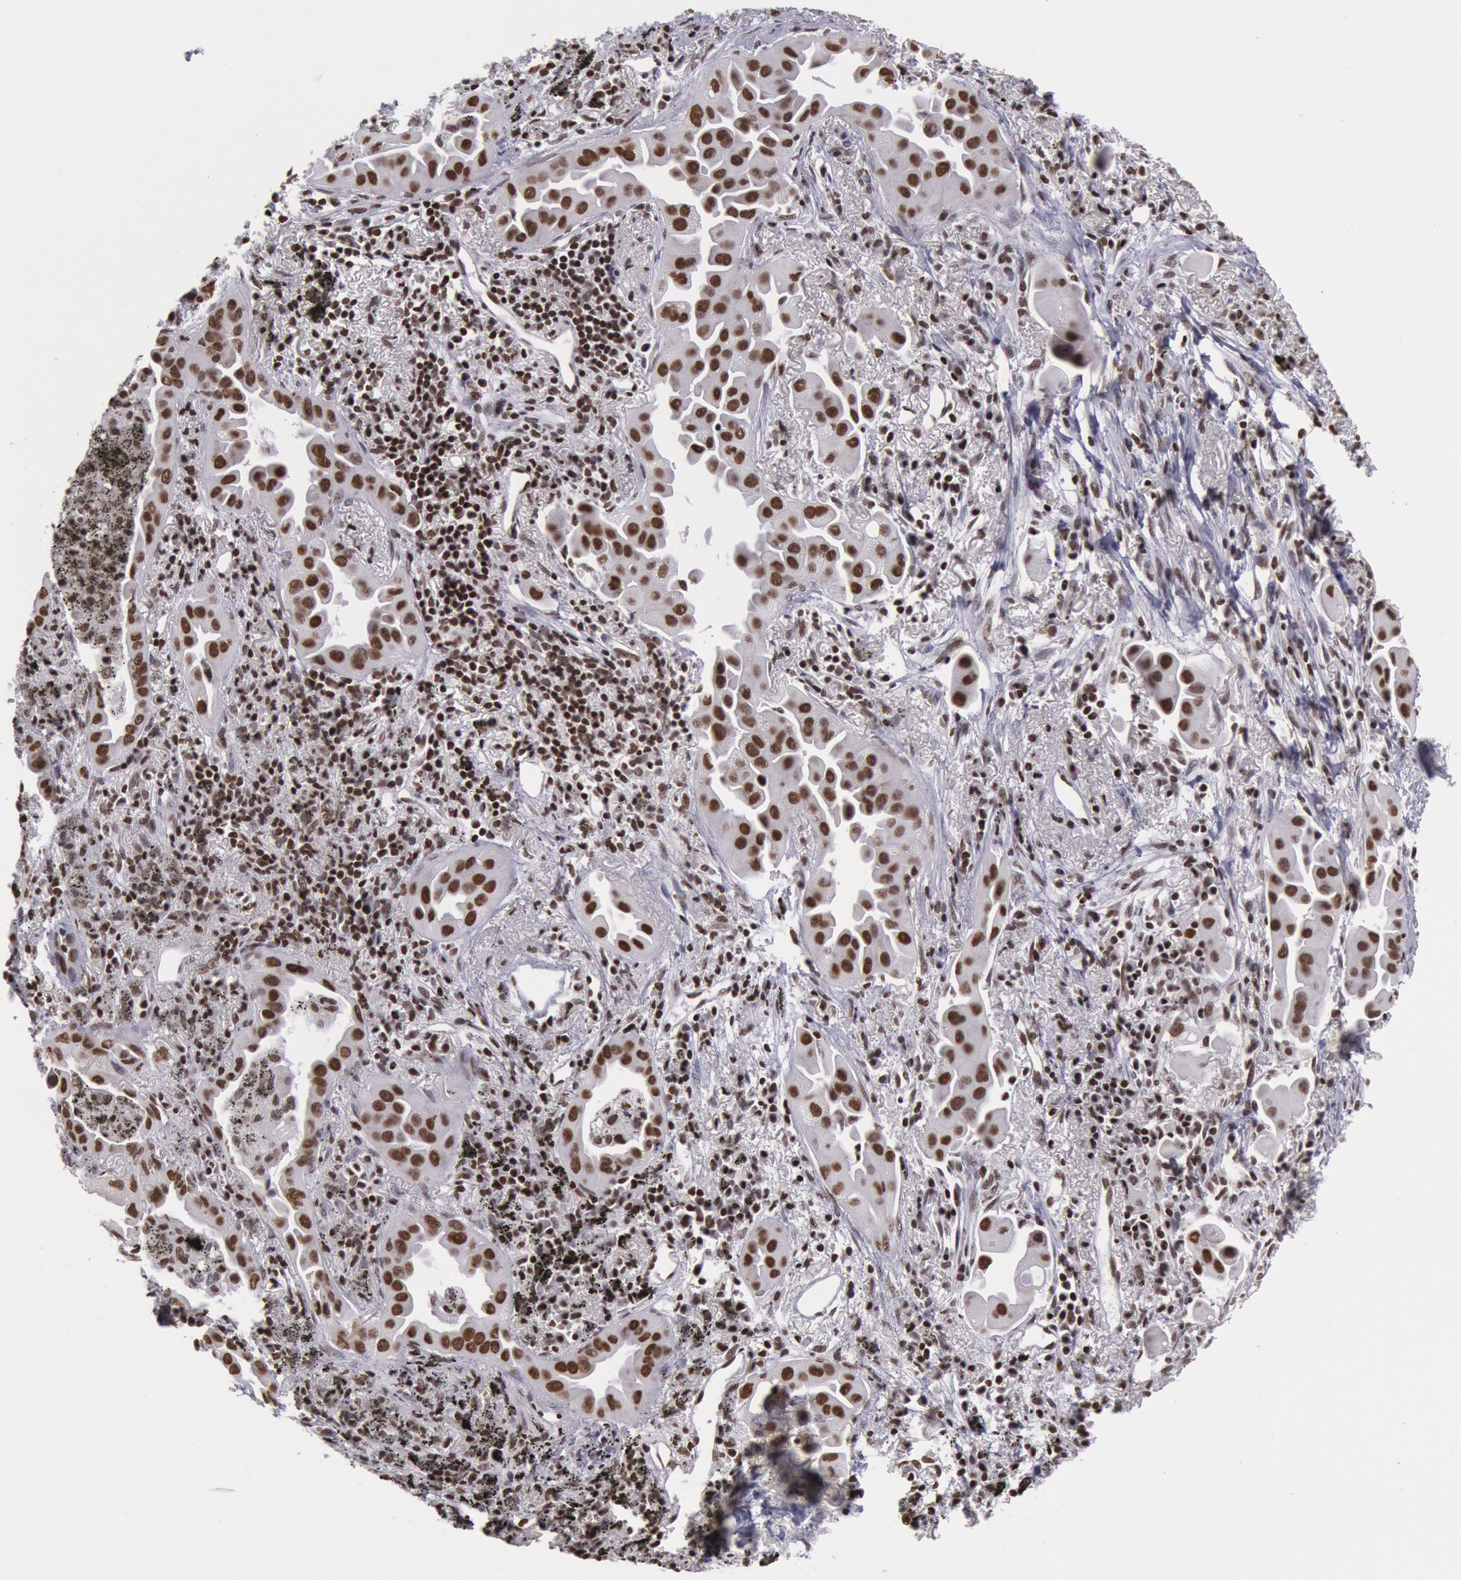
{"staining": {"intensity": "strong", "quantity": ">75%", "location": "nuclear"}, "tissue": "lung cancer", "cell_type": "Tumor cells", "image_type": "cancer", "snomed": [{"axis": "morphology", "description": "Adenocarcinoma, NOS"}, {"axis": "topography", "description": "Lung"}], "caption": "Human lung cancer (adenocarcinoma) stained with a brown dye shows strong nuclear positive expression in about >75% of tumor cells.", "gene": "NKAP", "patient": {"sex": "male", "age": 68}}